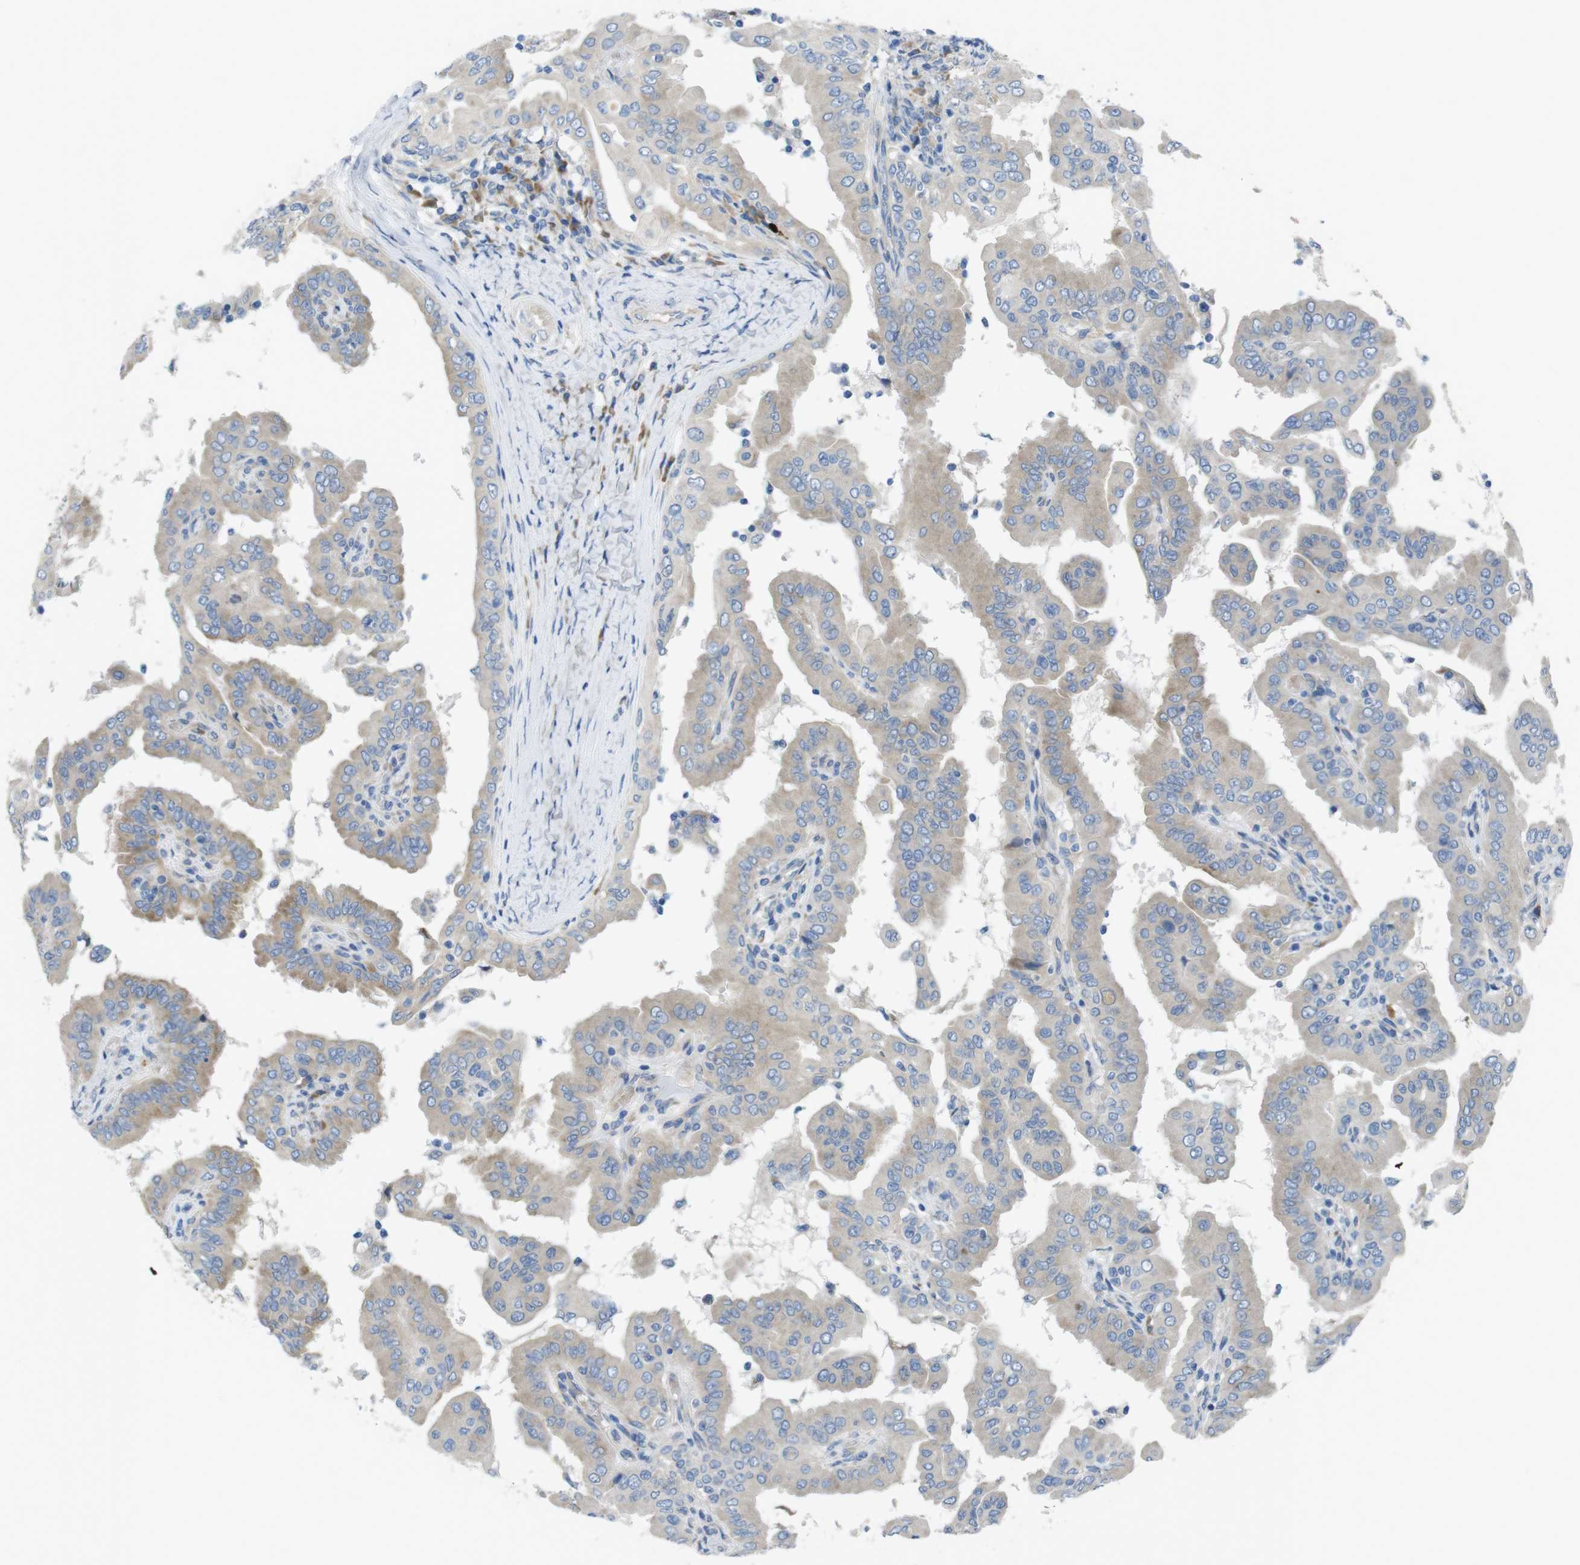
{"staining": {"intensity": "weak", "quantity": ">75%", "location": "cytoplasmic/membranous"}, "tissue": "thyroid cancer", "cell_type": "Tumor cells", "image_type": "cancer", "snomed": [{"axis": "morphology", "description": "Papillary adenocarcinoma, NOS"}, {"axis": "topography", "description": "Thyroid gland"}], "caption": "Protein staining reveals weak cytoplasmic/membranous expression in approximately >75% of tumor cells in papillary adenocarcinoma (thyroid).", "gene": "TMEM234", "patient": {"sex": "male", "age": 33}}